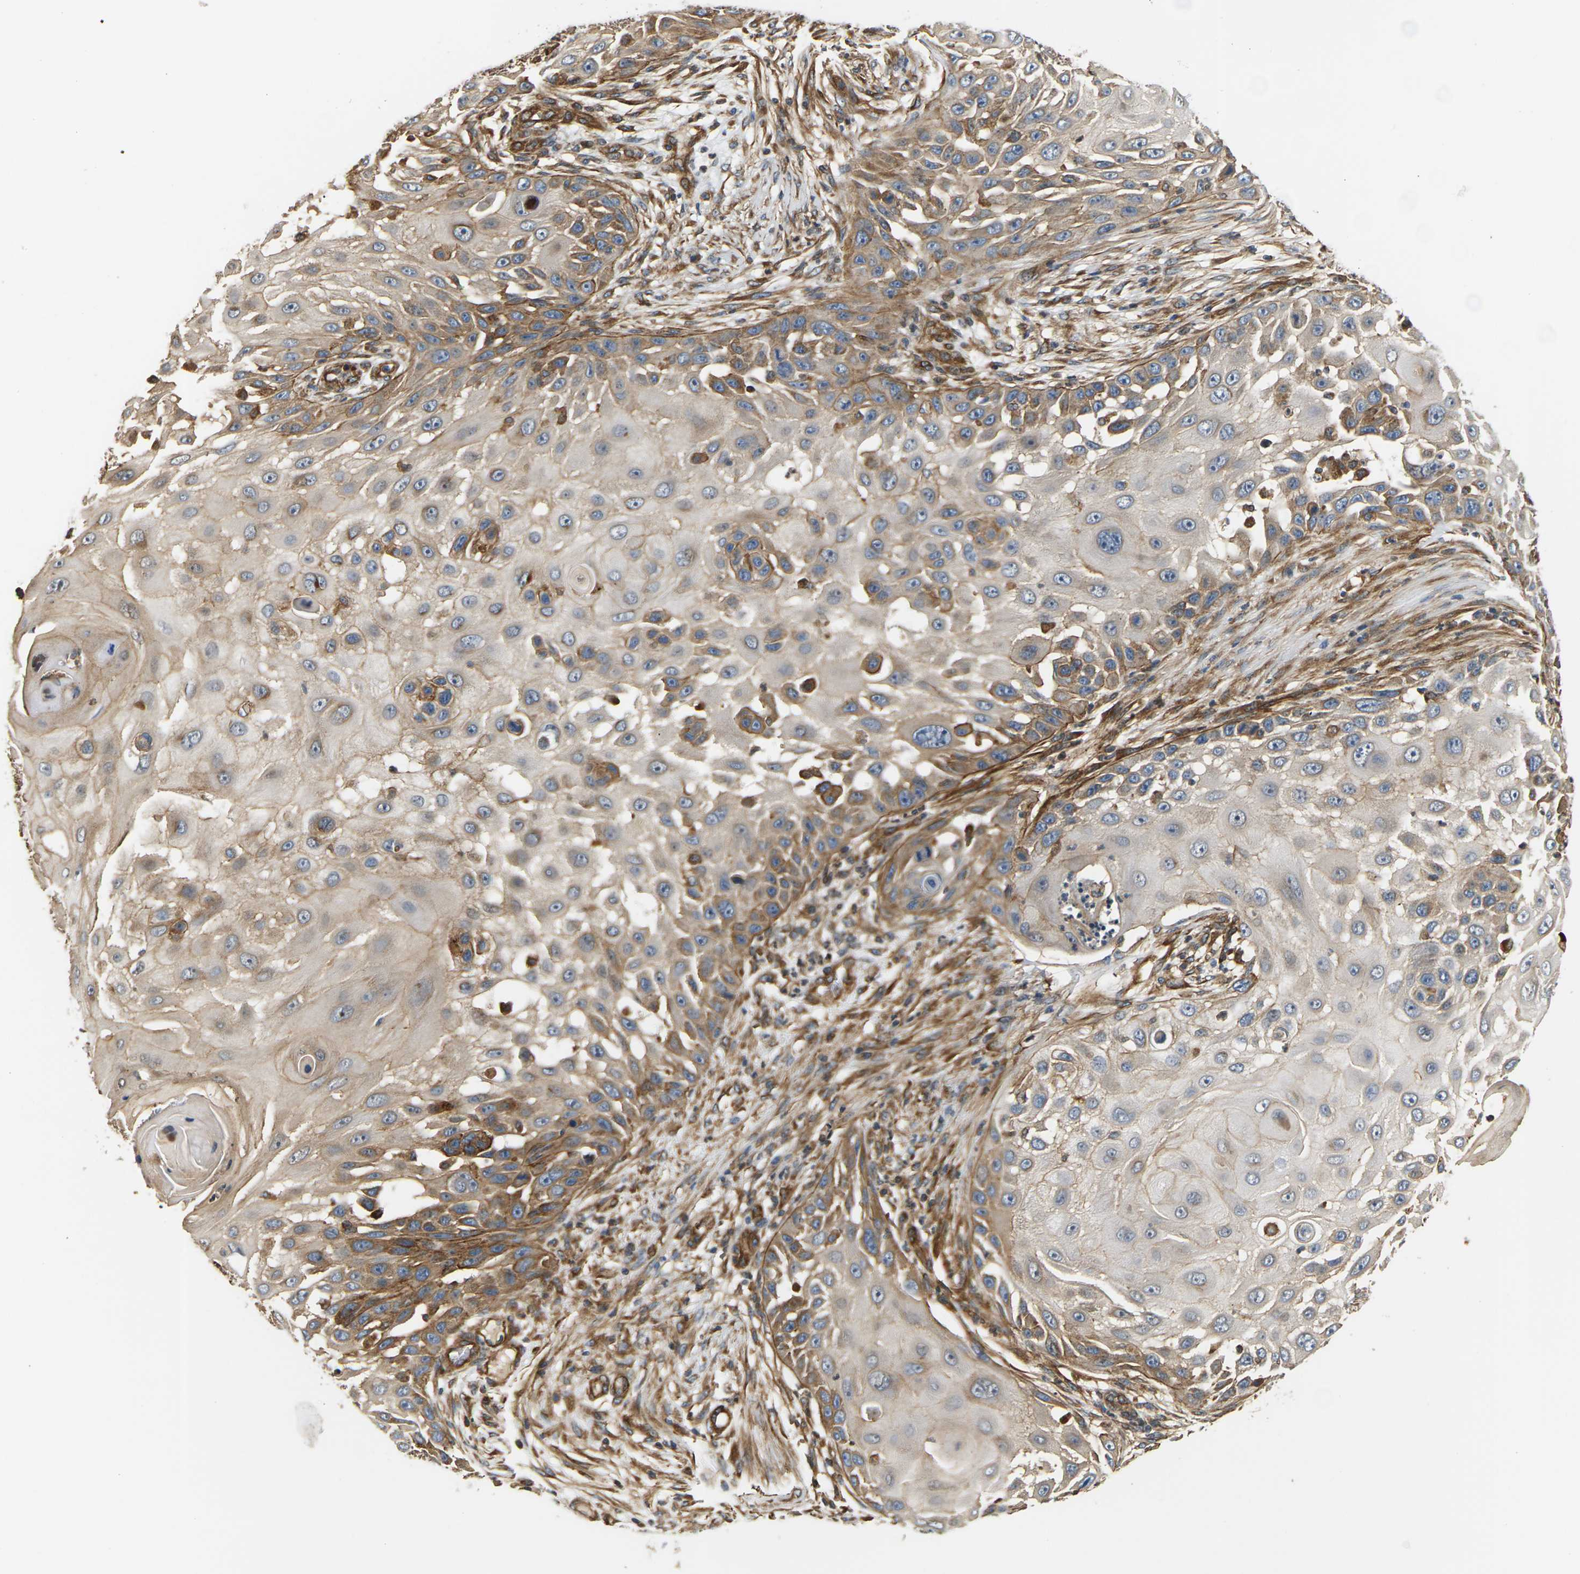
{"staining": {"intensity": "moderate", "quantity": "25%-75%", "location": "cytoplasmic/membranous"}, "tissue": "skin cancer", "cell_type": "Tumor cells", "image_type": "cancer", "snomed": [{"axis": "morphology", "description": "Squamous cell carcinoma, NOS"}, {"axis": "topography", "description": "Skin"}], "caption": "Protein staining exhibits moderate cytoplasmic/membranous positivity in about 25%-75% of tumor cells in skin cancer (squamous cell carcinoma).", "gene": "PCDHB4", "patient": {"sex": "female", "age": 44}}